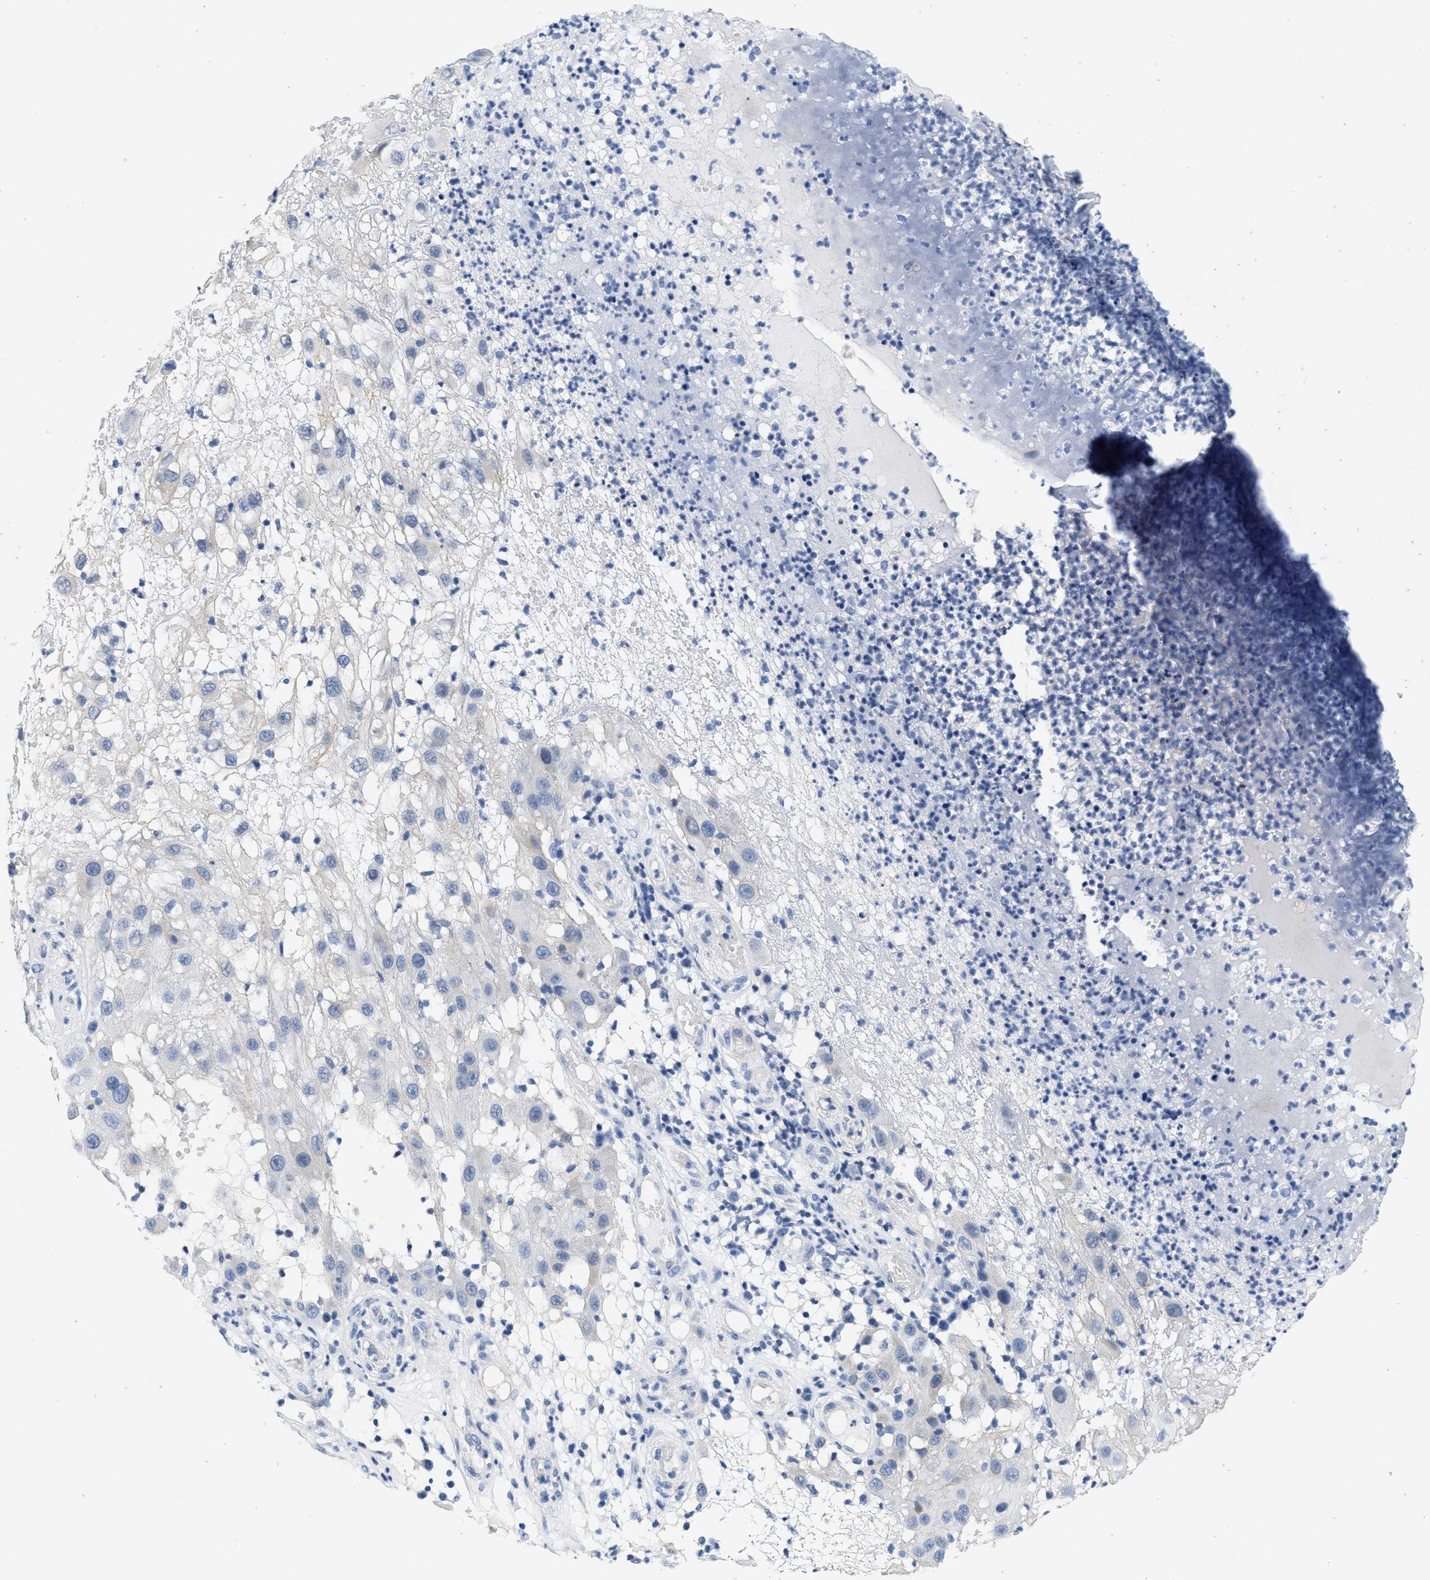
{"staining": {"intensity": "negative", "quantity": "none", "location": "none"}, "tissue": "melanoma", "cell_type": "Tumor cells", "image_type": "cancer", "snomed": [{"axis": "morphology", "description": "Malignant melanoma, NOS"}, {"axis": "topography", "description": "Skin"}], "caption": "High power microscopy image of an immunohistochemistry (IHC) photomicrograph of melanoma, revealing no significant positivity in tumor cells.", "gene": "ABCB11", "patient": {"sex": "female", "age": 81}}